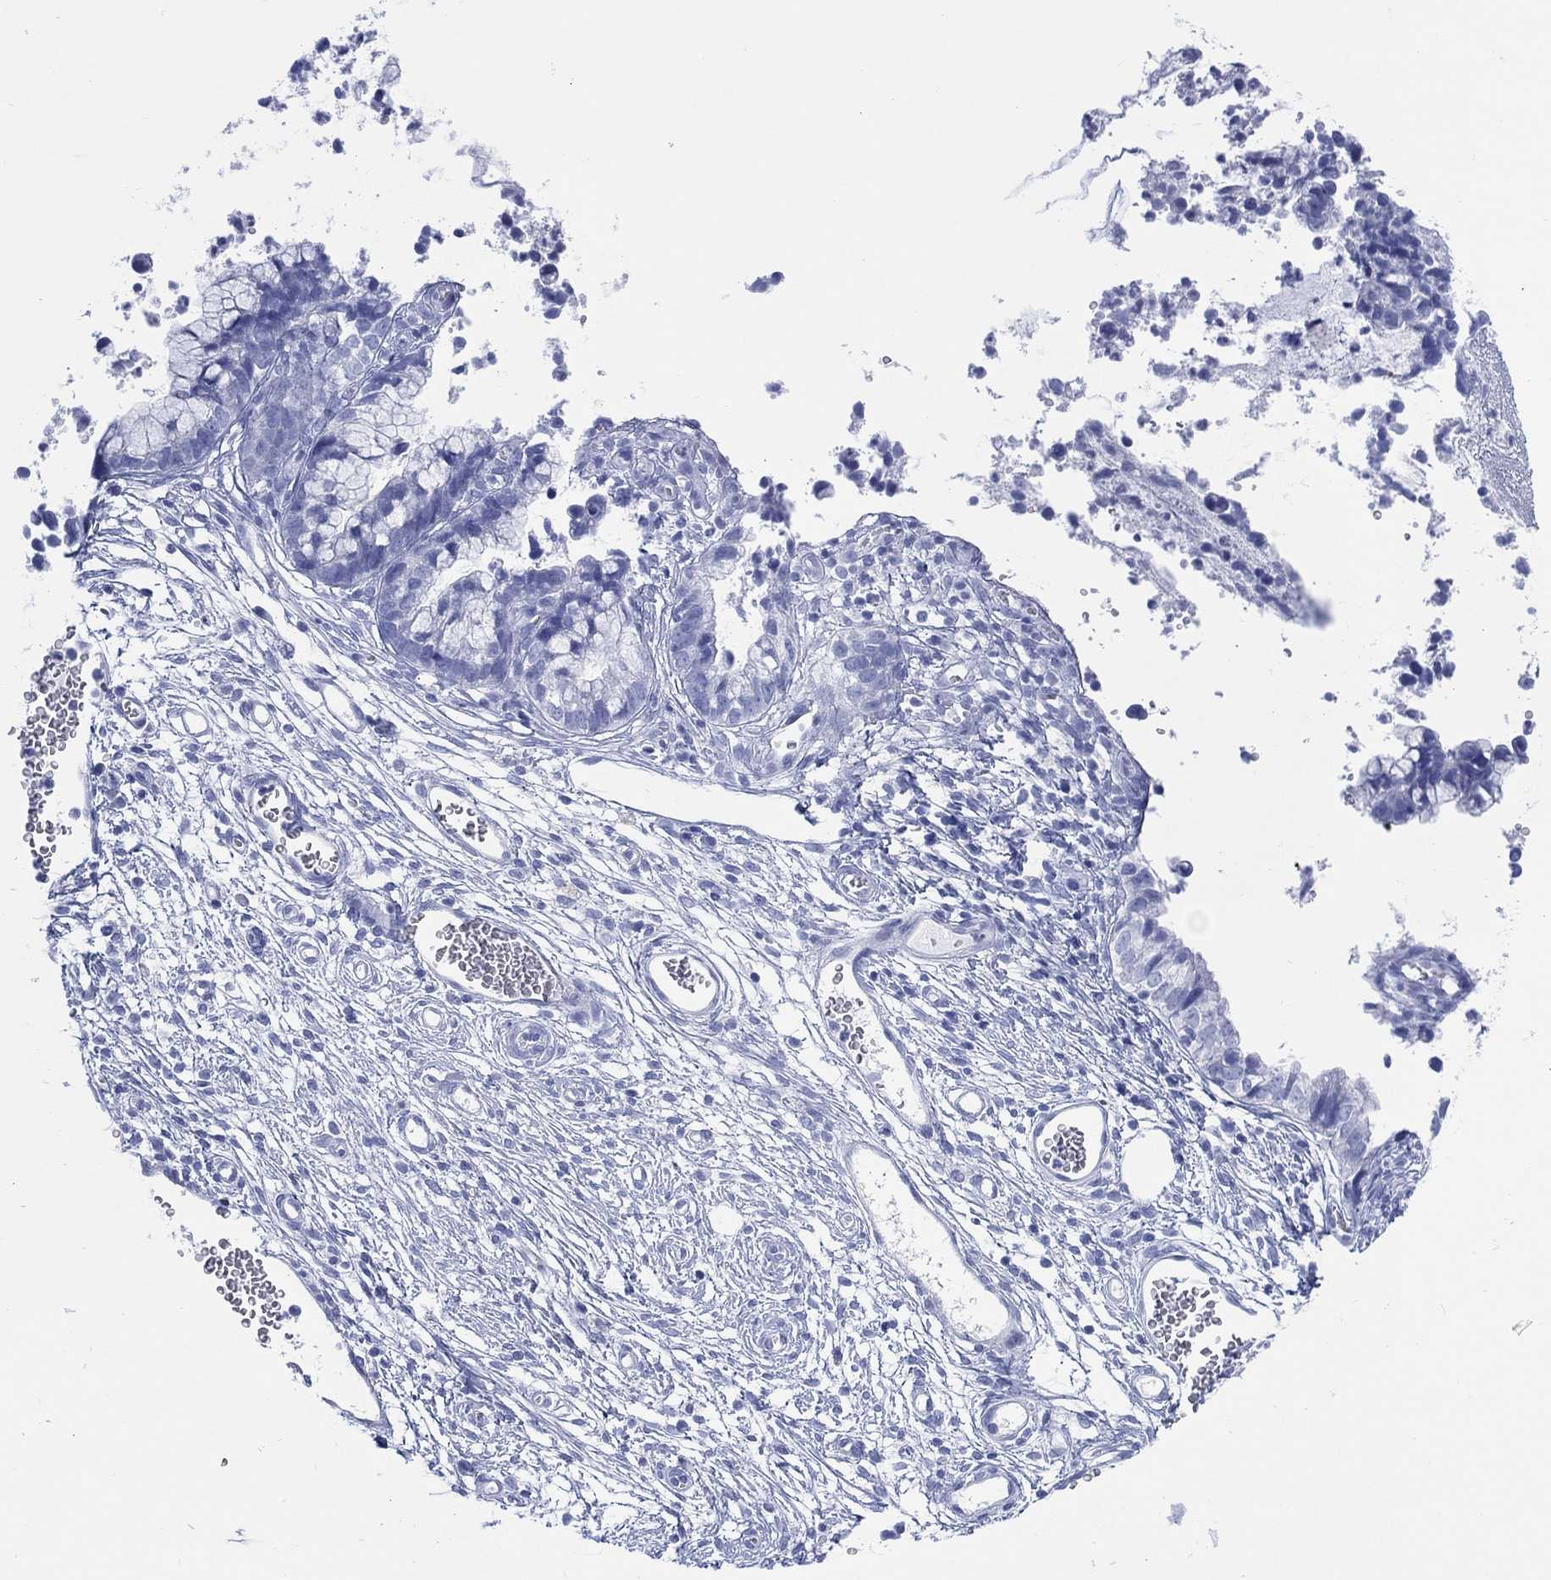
{"staining": {"intensity": "negative", "quantity": "none", "location": "none"}, "tissue": "cervical cancer", "cell_type": "Tumor cells", "image_type": "cancer", "snomed": [{"axis": "morphology", "description": "Adenocarcinoma, NOS"}, {"axis": "topography", "description": "Cervix"}], "caption": "Micrograph shows no significant protein positivity in tumor cells of adenocarcinoma (cervical).", "gene": "LRRD1", "patient": {"sex": "female", "age": 44}}